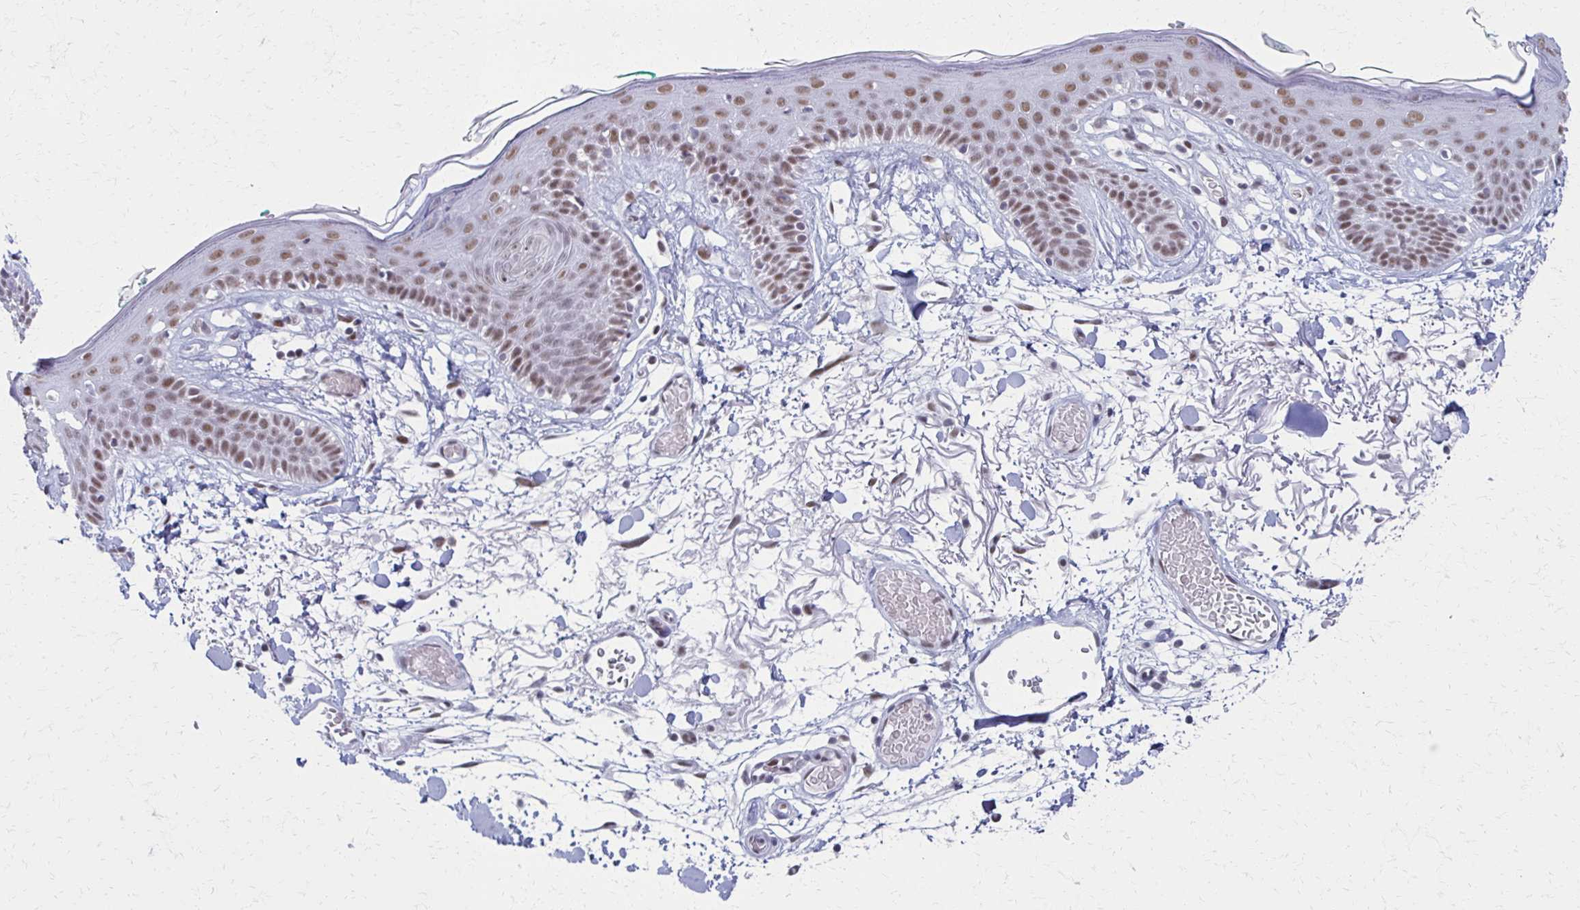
{"staining": {"intensity": "weak", "quantity": "25%-75%", "location": "nuclear"}, "tissue": "skin", "cell_type": "Fibroblasts", "image_type": "normal", "snomed": [{"axis": "morphology", "description": "Normal tissue, NOS"}, {"axis": "topography", "description": "Skin"}], "caption": "This is a photomicrograph of immunohistochemistry staining of unremarkable skin, which shows weak expression in the nuclear of fibroblasts.", "gene": "IRF7", "patient": {"sex": "male", "age": 79}}